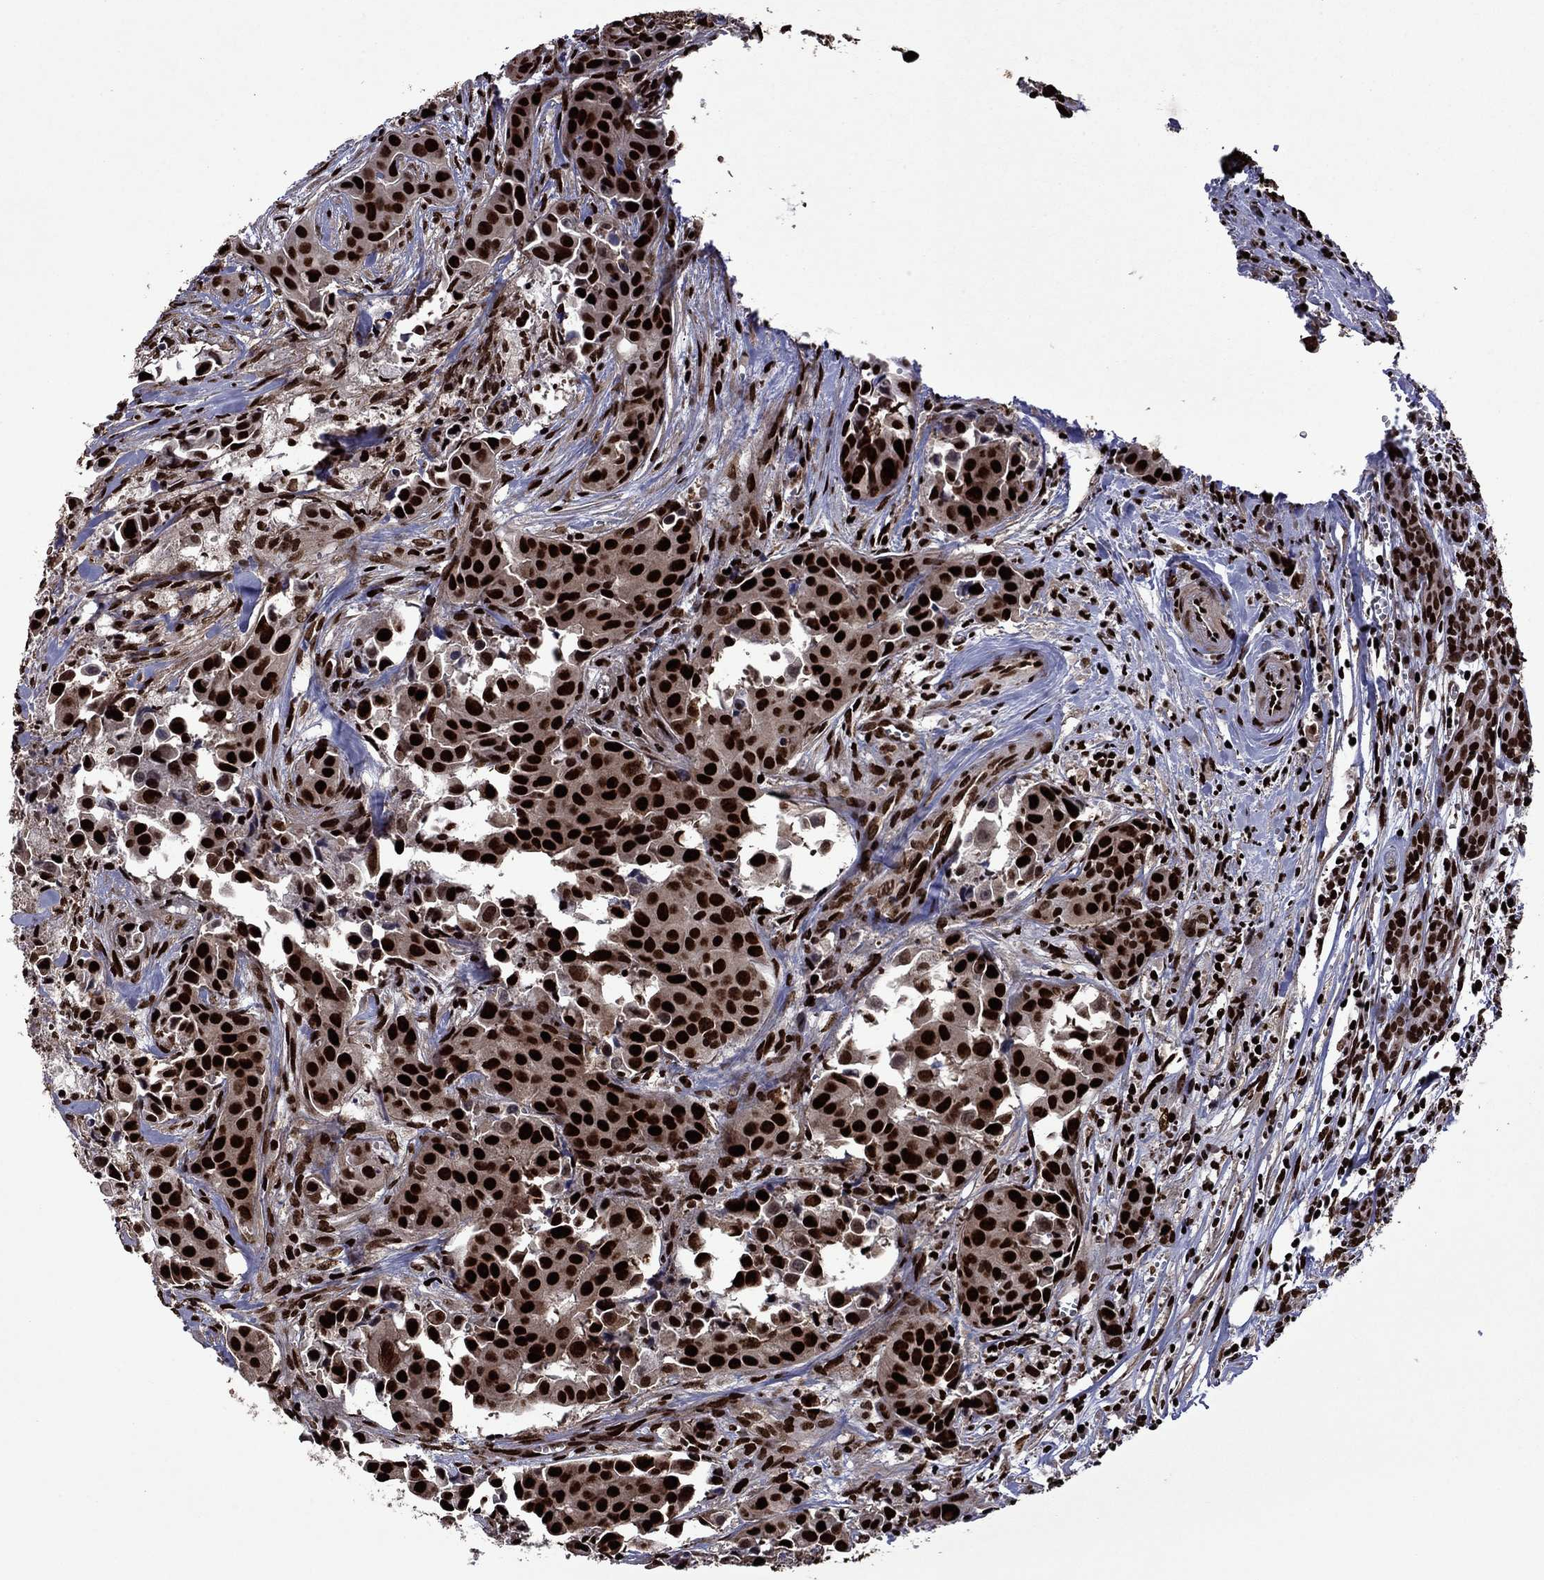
{"staining": {"intensity": "strong", "quantity": ">75%", "location": "nuclear"}, "tissue": "head and neck cancer", "cell_type": "Tumor cells", "image_type": "cancer", "snomed": [{"axis": "morphology", "description": "Adenocarcinoma, NOS"}, {"axis": "topography", "description": "Head-Neck"}], "caption": "Head and neck adenocarcinoma tissue shows strong nuclear expression in approximately >75% of tumor cells Using DAB (brown) and hematoxylin (blue) stains, captured at high magnification using brightfield microscopy.", "gene": "LIMK1", "patient": {"sex": "male", "age": 76}}